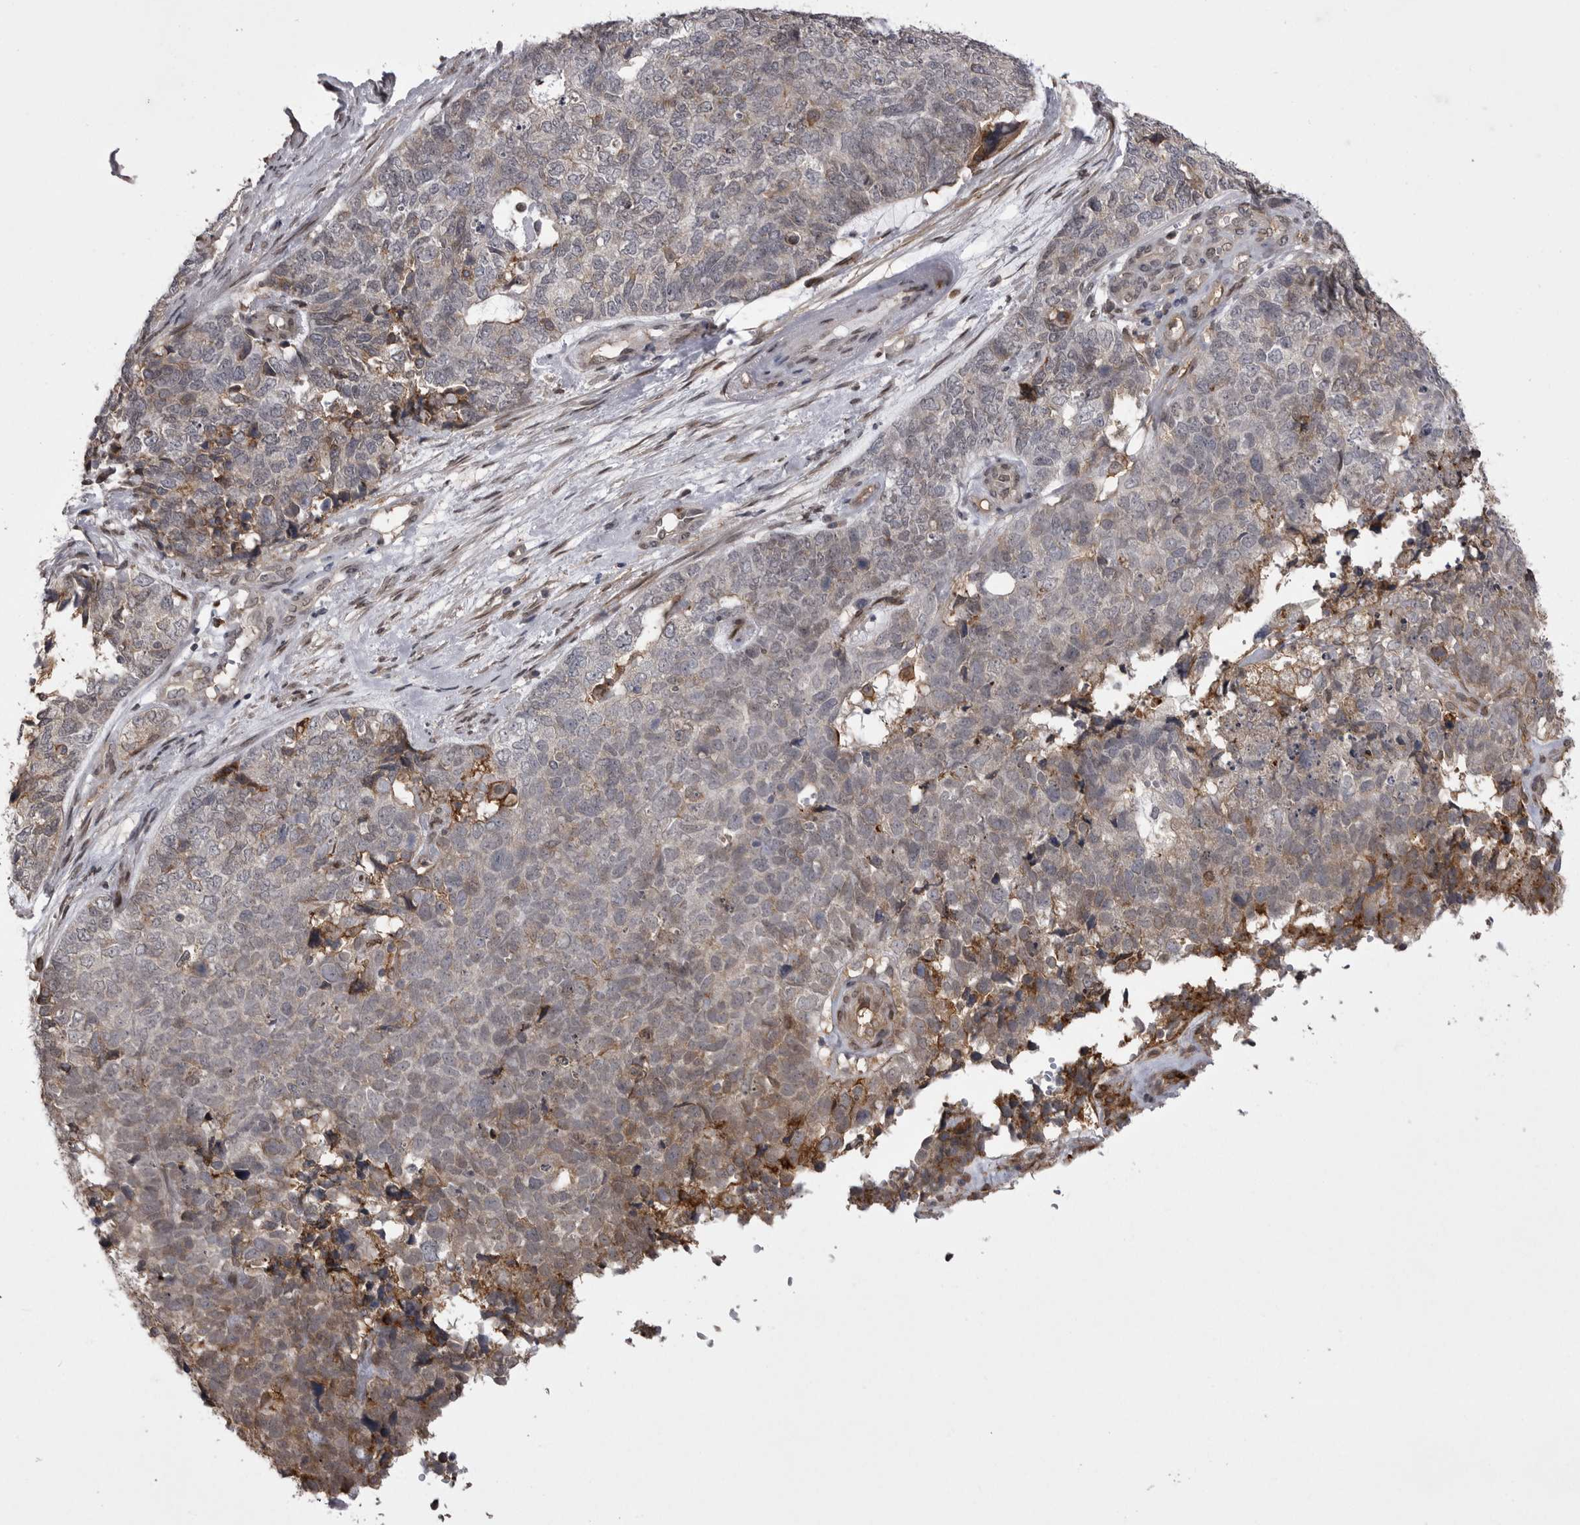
{"staining": {"intensity": "moderate", "quantity": "<25%", "location": "cytoplasmic/membranous"}, "tissue": "cervical cancer", "cell_type": "Tumor cells", "image_type": "cancer", "snomed": [{"axis": "morphology", "description": "Squamous cell carcinoma, NOS"}, {"axis": "topography", "description": "Cervix"}], "caption": "Cervical cancer tissue shows moderate cytoplasmic/membranous staining in approximately <25% of tumor cells, visualized by immunohistochemistry. Nuclei are stained in blue.", "gene": "ABL1", "patient": {"sex": "female", "age": 63}}